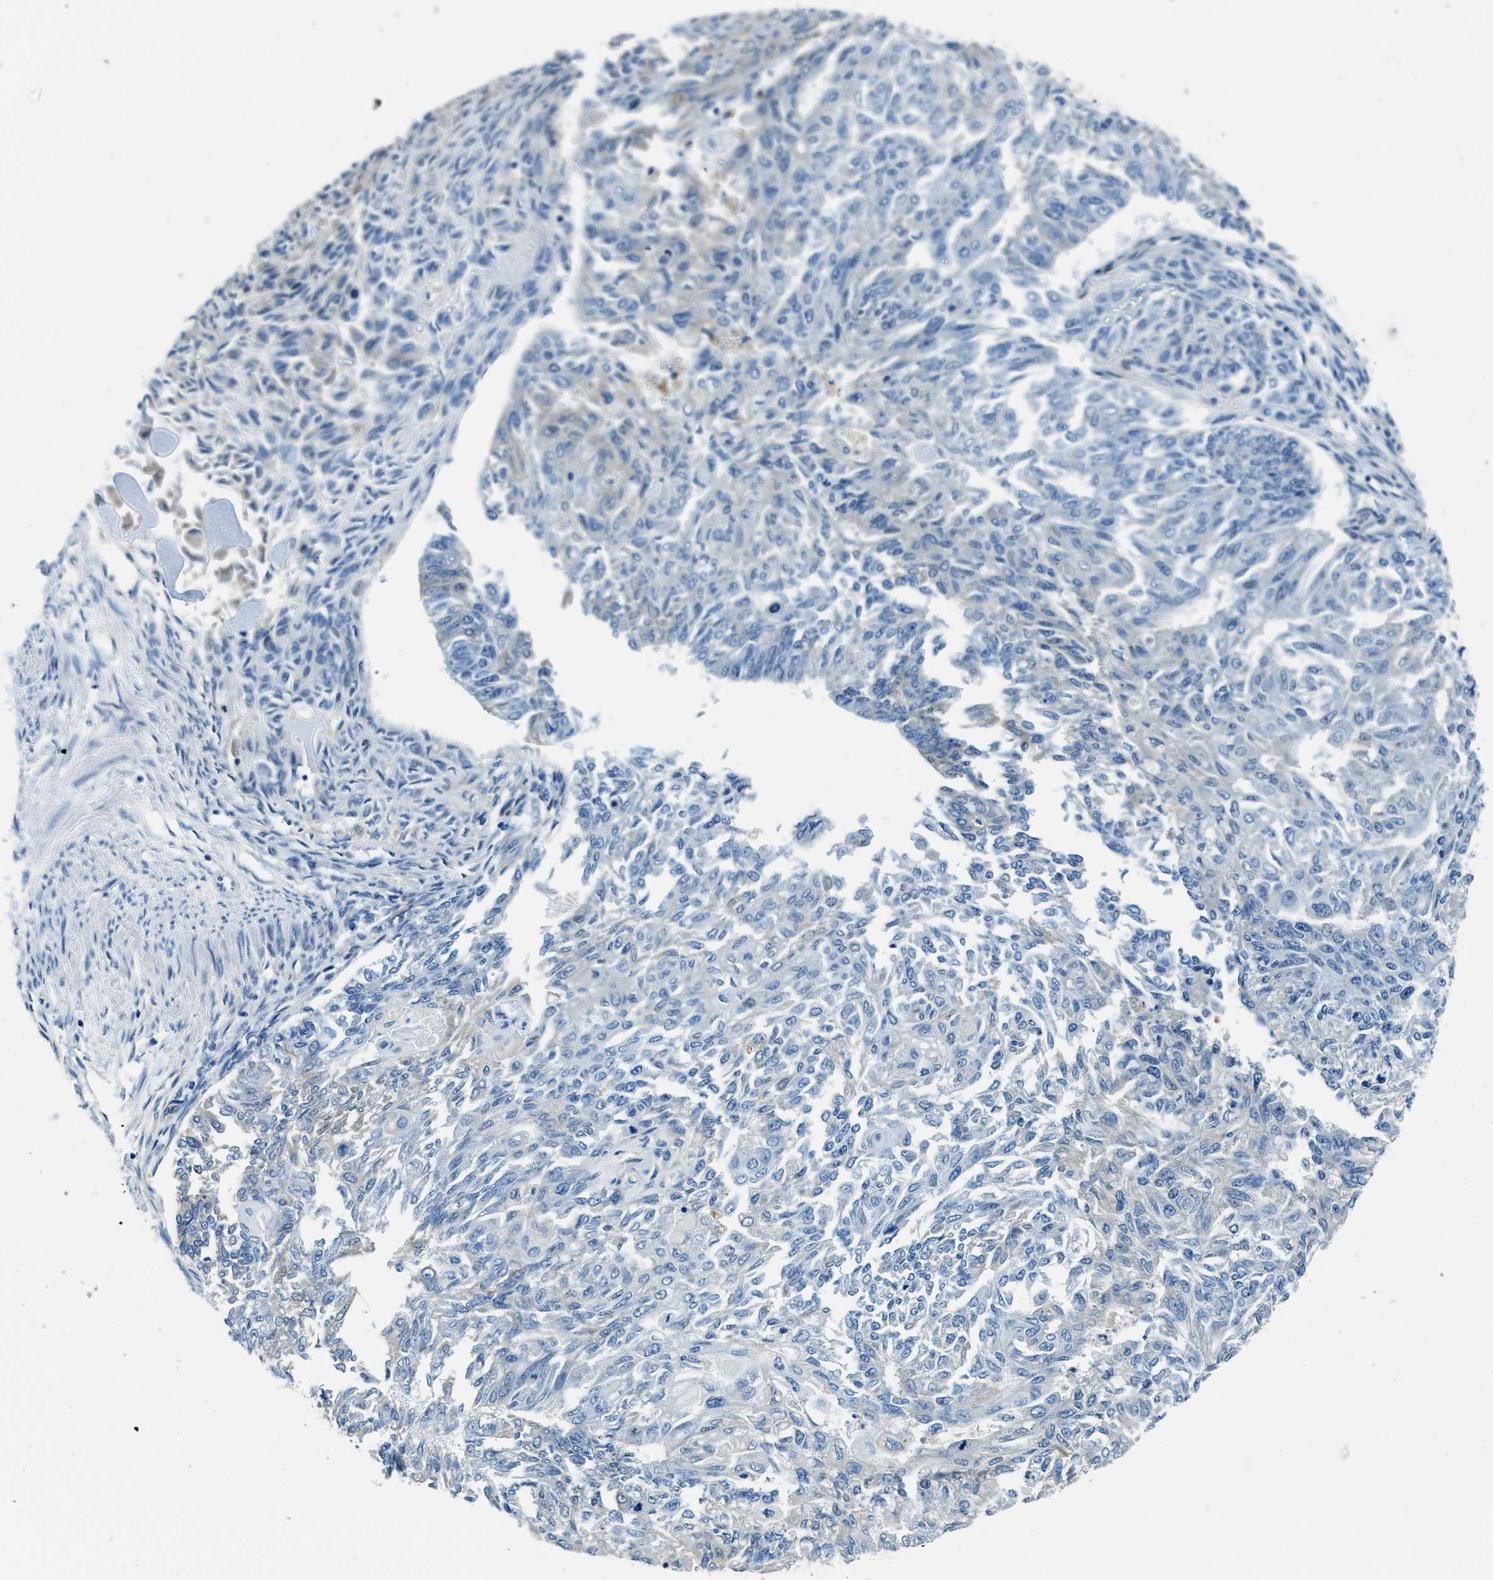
{"staining": {"intensity": "negative", "quantity": "none", "location": "none"}, "tissue": "endometrial cancer", "cell_type": "Tumor cells", "image_type": "cancer", "snomed": [{"axis": "morphology", "description": "Adenocarcinoma, NOS"}, {"axis": "topography", "description": "Endometrium"}], "caption": "IHC of human endometrial cancer shows no staining in tumor cells.", "gene": "TMEM186", "patient": {"sex": "female", "age": 32}}